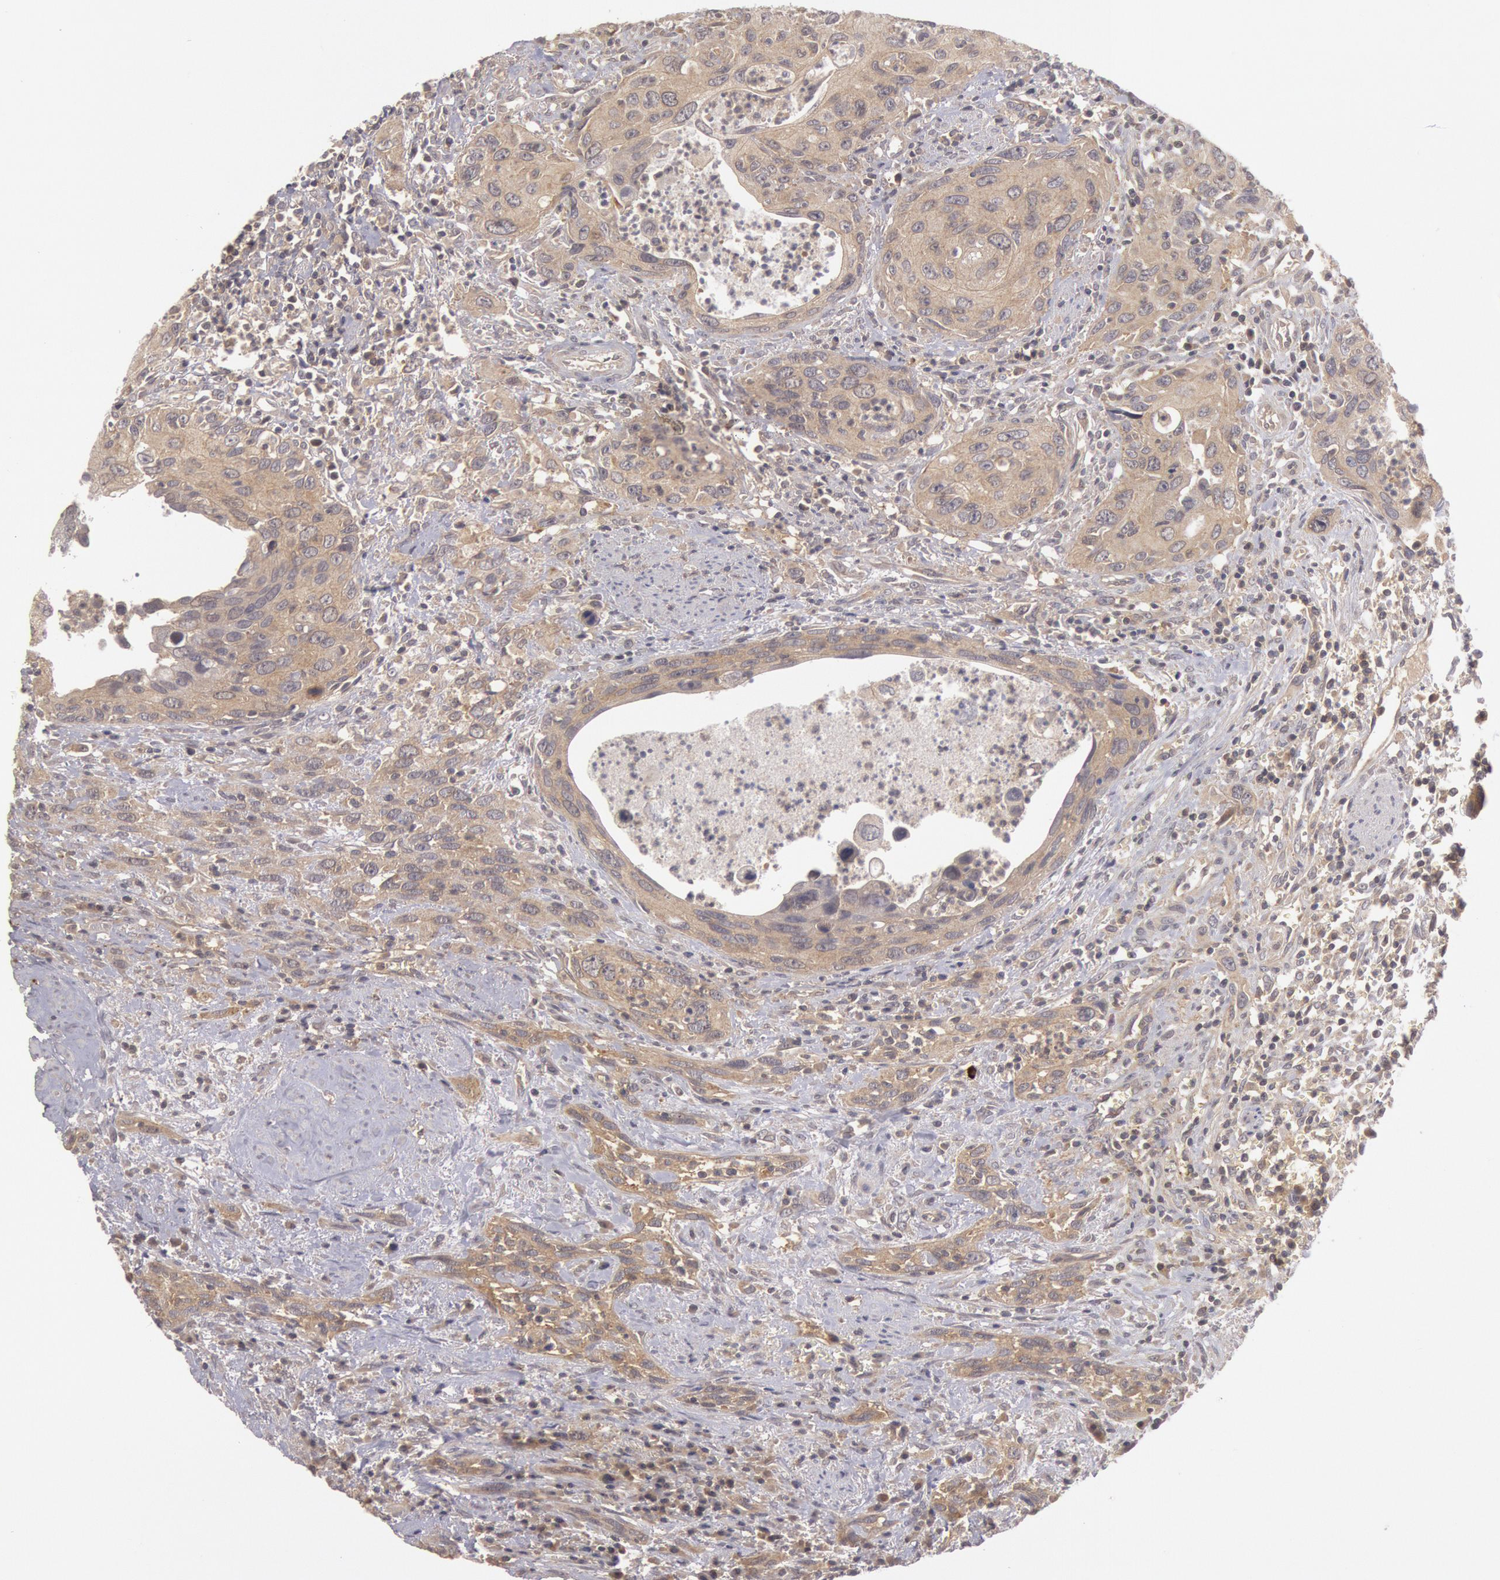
{"staining": {"intensity": "moderate", "quantity": ">75%", "location": "cytoplasmic/membranous"}, "tissue": "urothelial cancer", "cell_type": "Tumor cells", "image_type": "cancer", "snomed": [{"axis": "morphology", "description": "Urothelial carcinoma, High grade"}, {"axis": "topography", "description": "Urinary bladder"}], "caption": "DAB immunohistochemical staining of urothelial cancer displays moderate cytoplasmic/membranous protein positivity in about >75% of tumor cells.", "gene": "BRAF", "patient": {"sex": "male", "age": 71}}